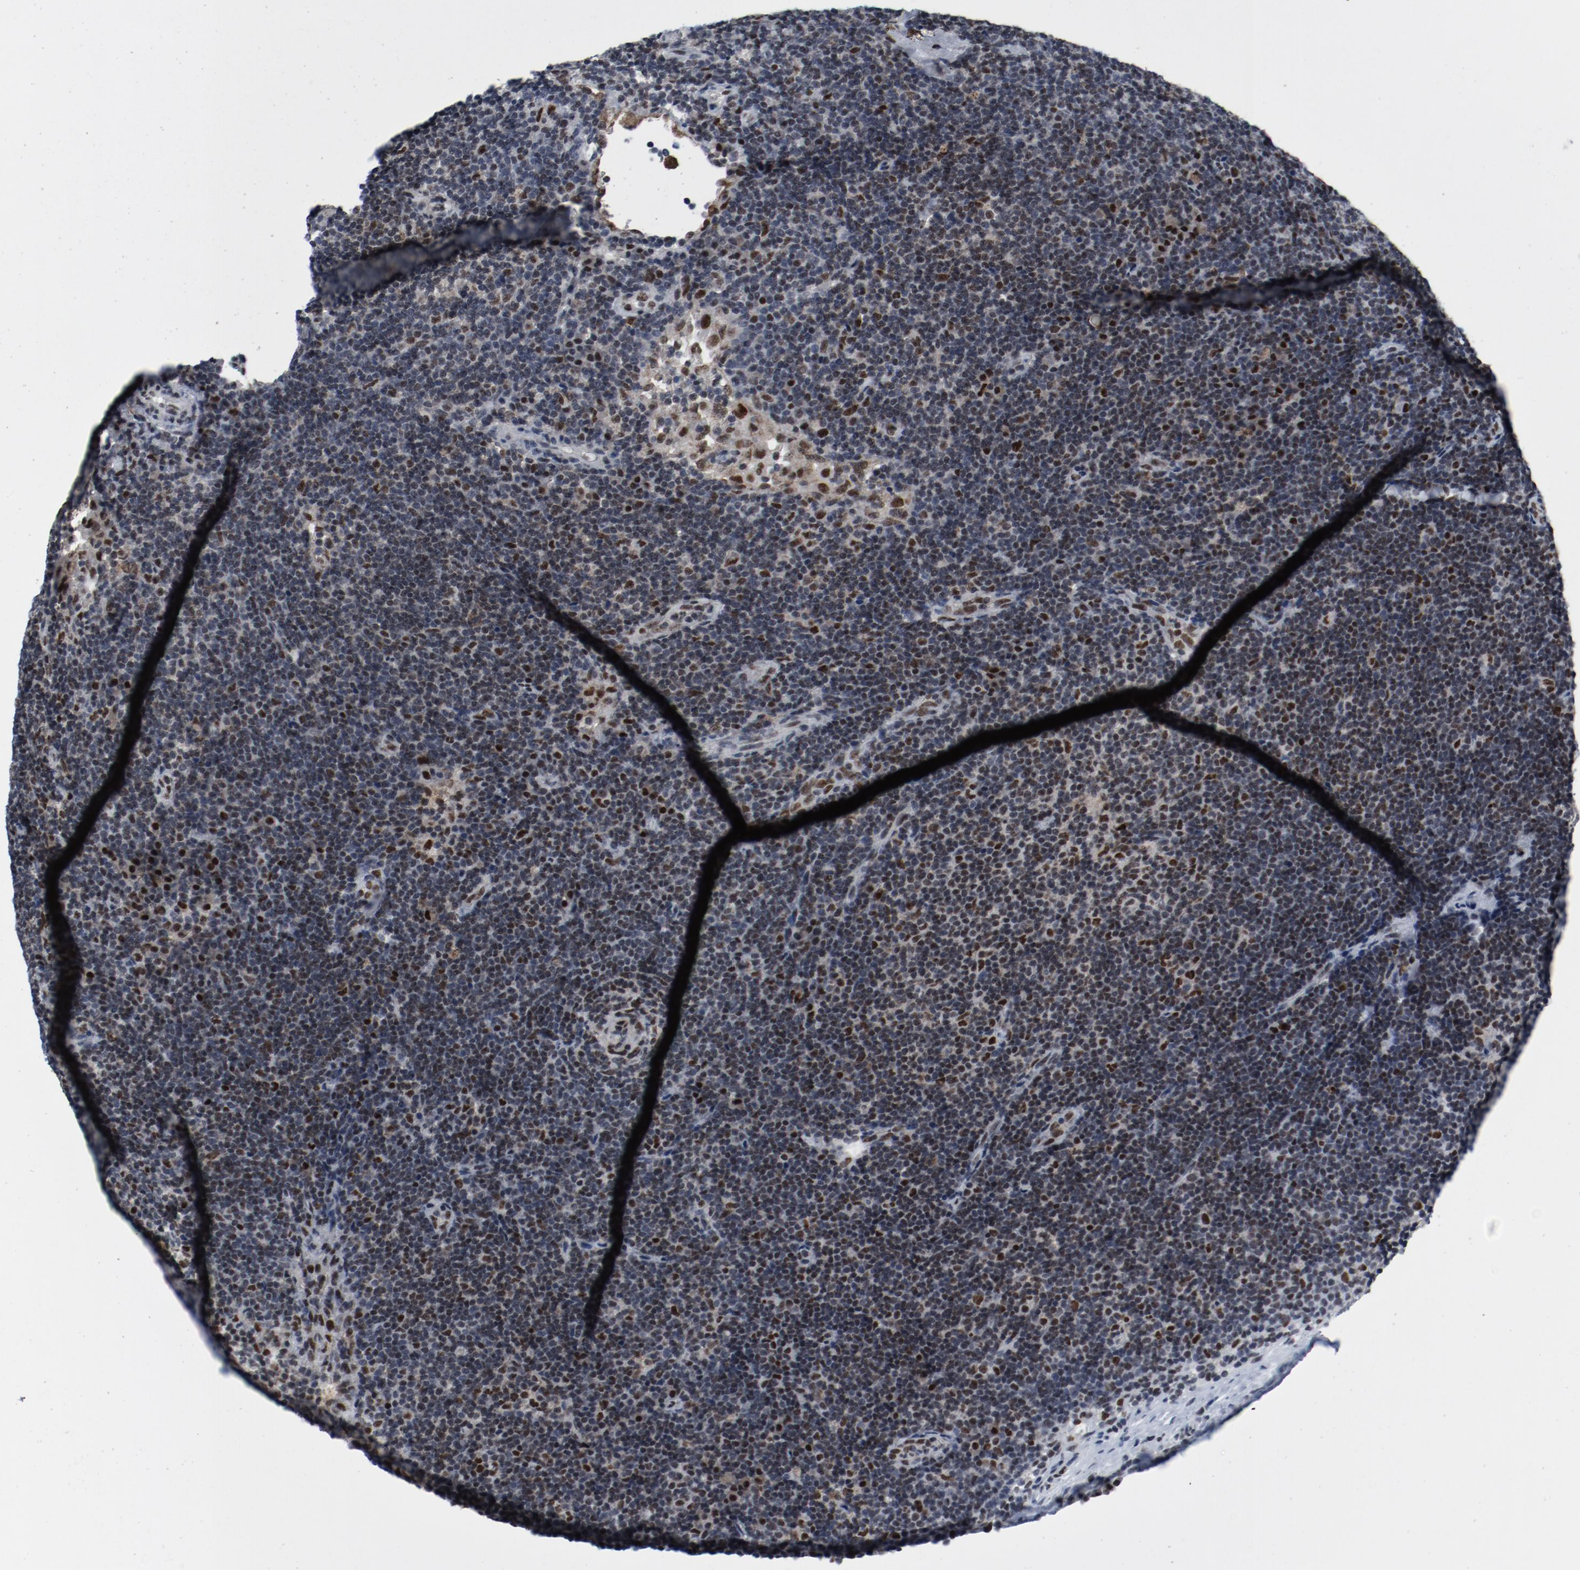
{"staining": {"intensity": "strong", "quantity": "<25%", "location": "nuclear"}, "tissue": "lymphoma", "cell_type": "Tumor cells", "image_type": "cancer", "snomed": [{"axis": "morphology", "description": "Malignant lymphoma, non-Hodgkin's type, Low grade"}, {"axis": "topography", "description": "Lymph node"}], "caption": "Immunohistochemistry (IHC) (DAB) staining of human lymphoma reveals strong nuclear protein staining in approximately <25% of tumor cells. Using DAB (brown) and hematoxylin (blue) stains, captured at high magnification using brightfield microscopy.", "gene": "JMJD6", "patient": {"sex": "male", "age": 70}}